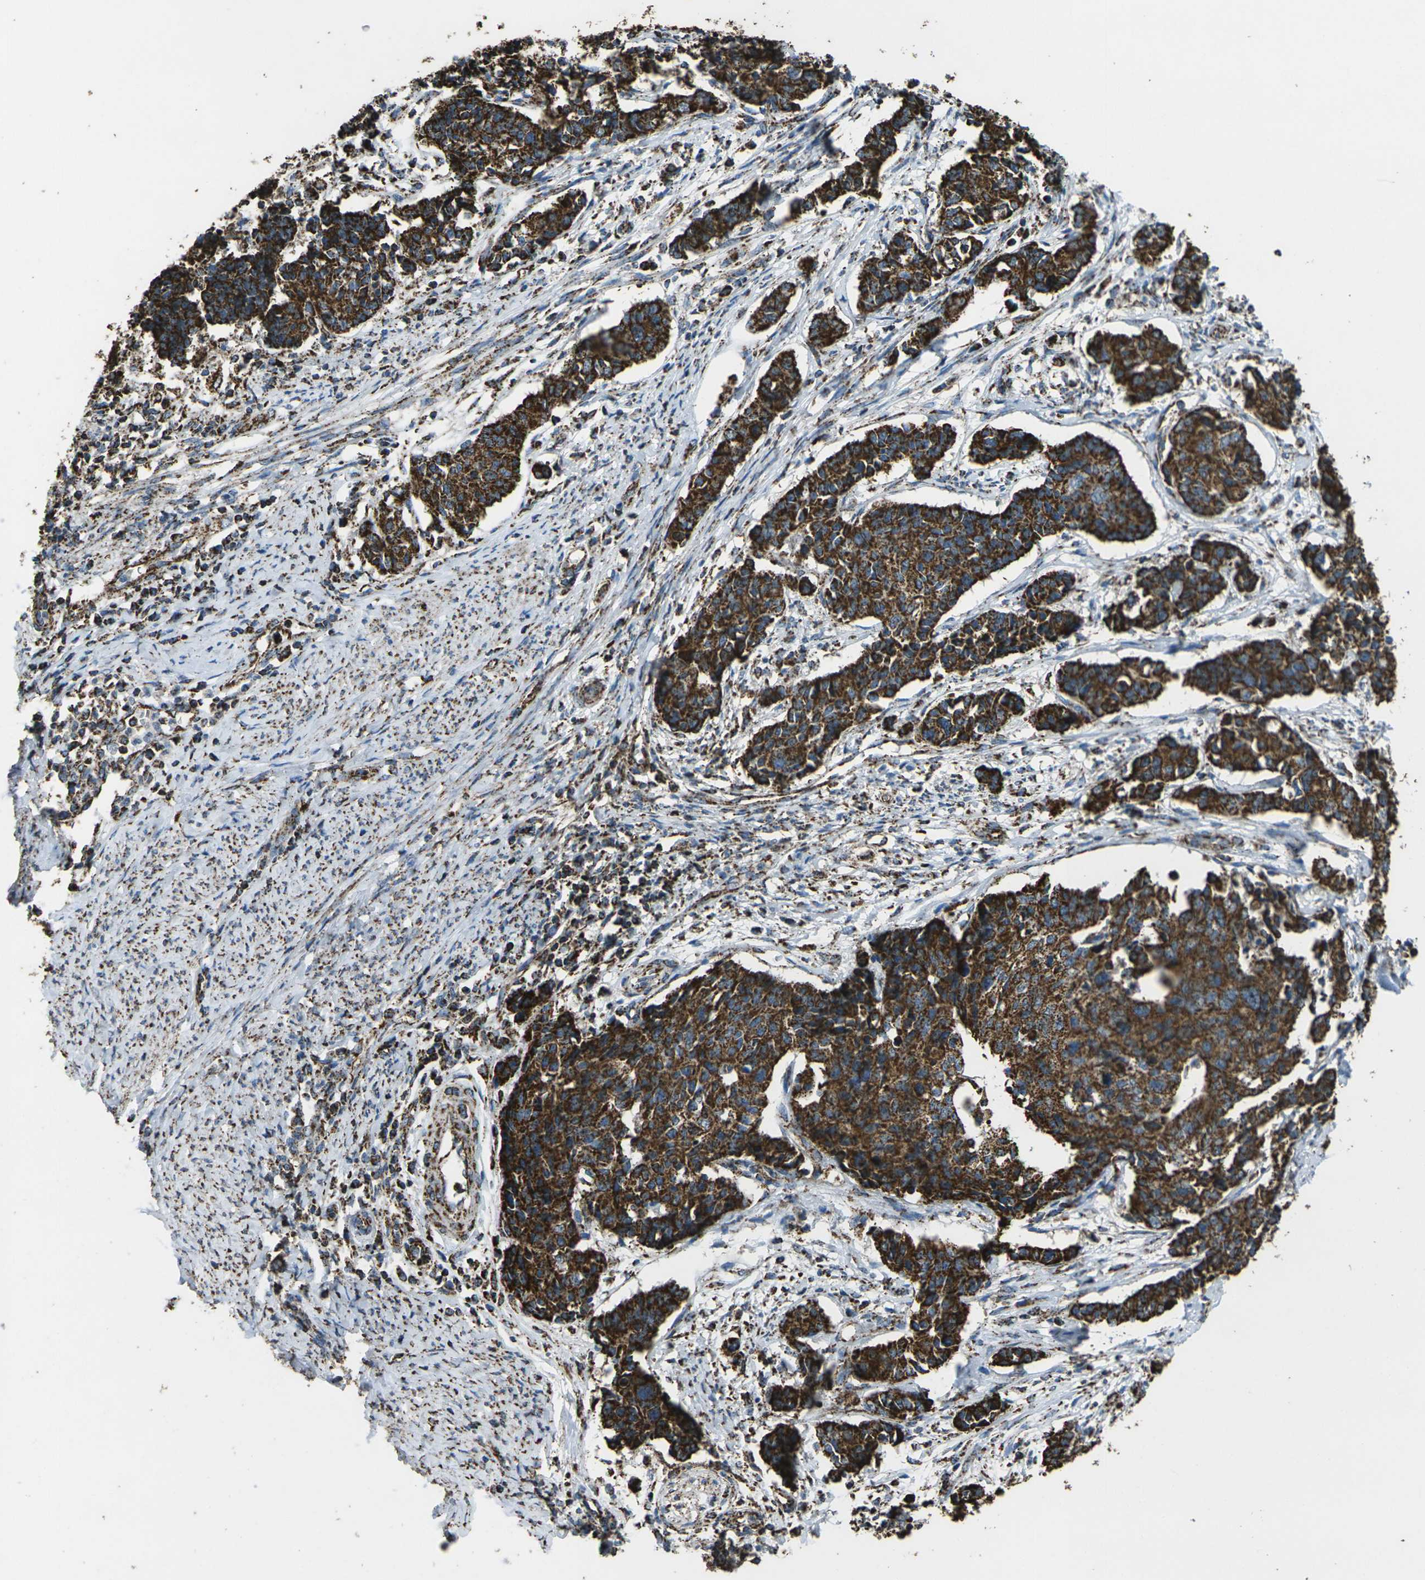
{"staining": {"intensity": "strong", "quantity": ">75%", "location": "cytoplasmic/membranous"}, "tissue": "cervical cancer", "cell_type": "Tumor cells", "image_type": "cancer", "snomed": [{"axis": "morphology", "description": "Normal tissue, NOS"}, {"axis": "morphology", "description": "Squamous cell carcinoma, NOS"}, {"axis": "topography", "description": "Cervix"}], "caption": "Protein analysis of cervical cancer tissue shows strong cytoplasmic/membranous staining in approximately >75% of tumor cells.", "gene": "KLHL5", "patient": {"sex": "female", "age": 35}}